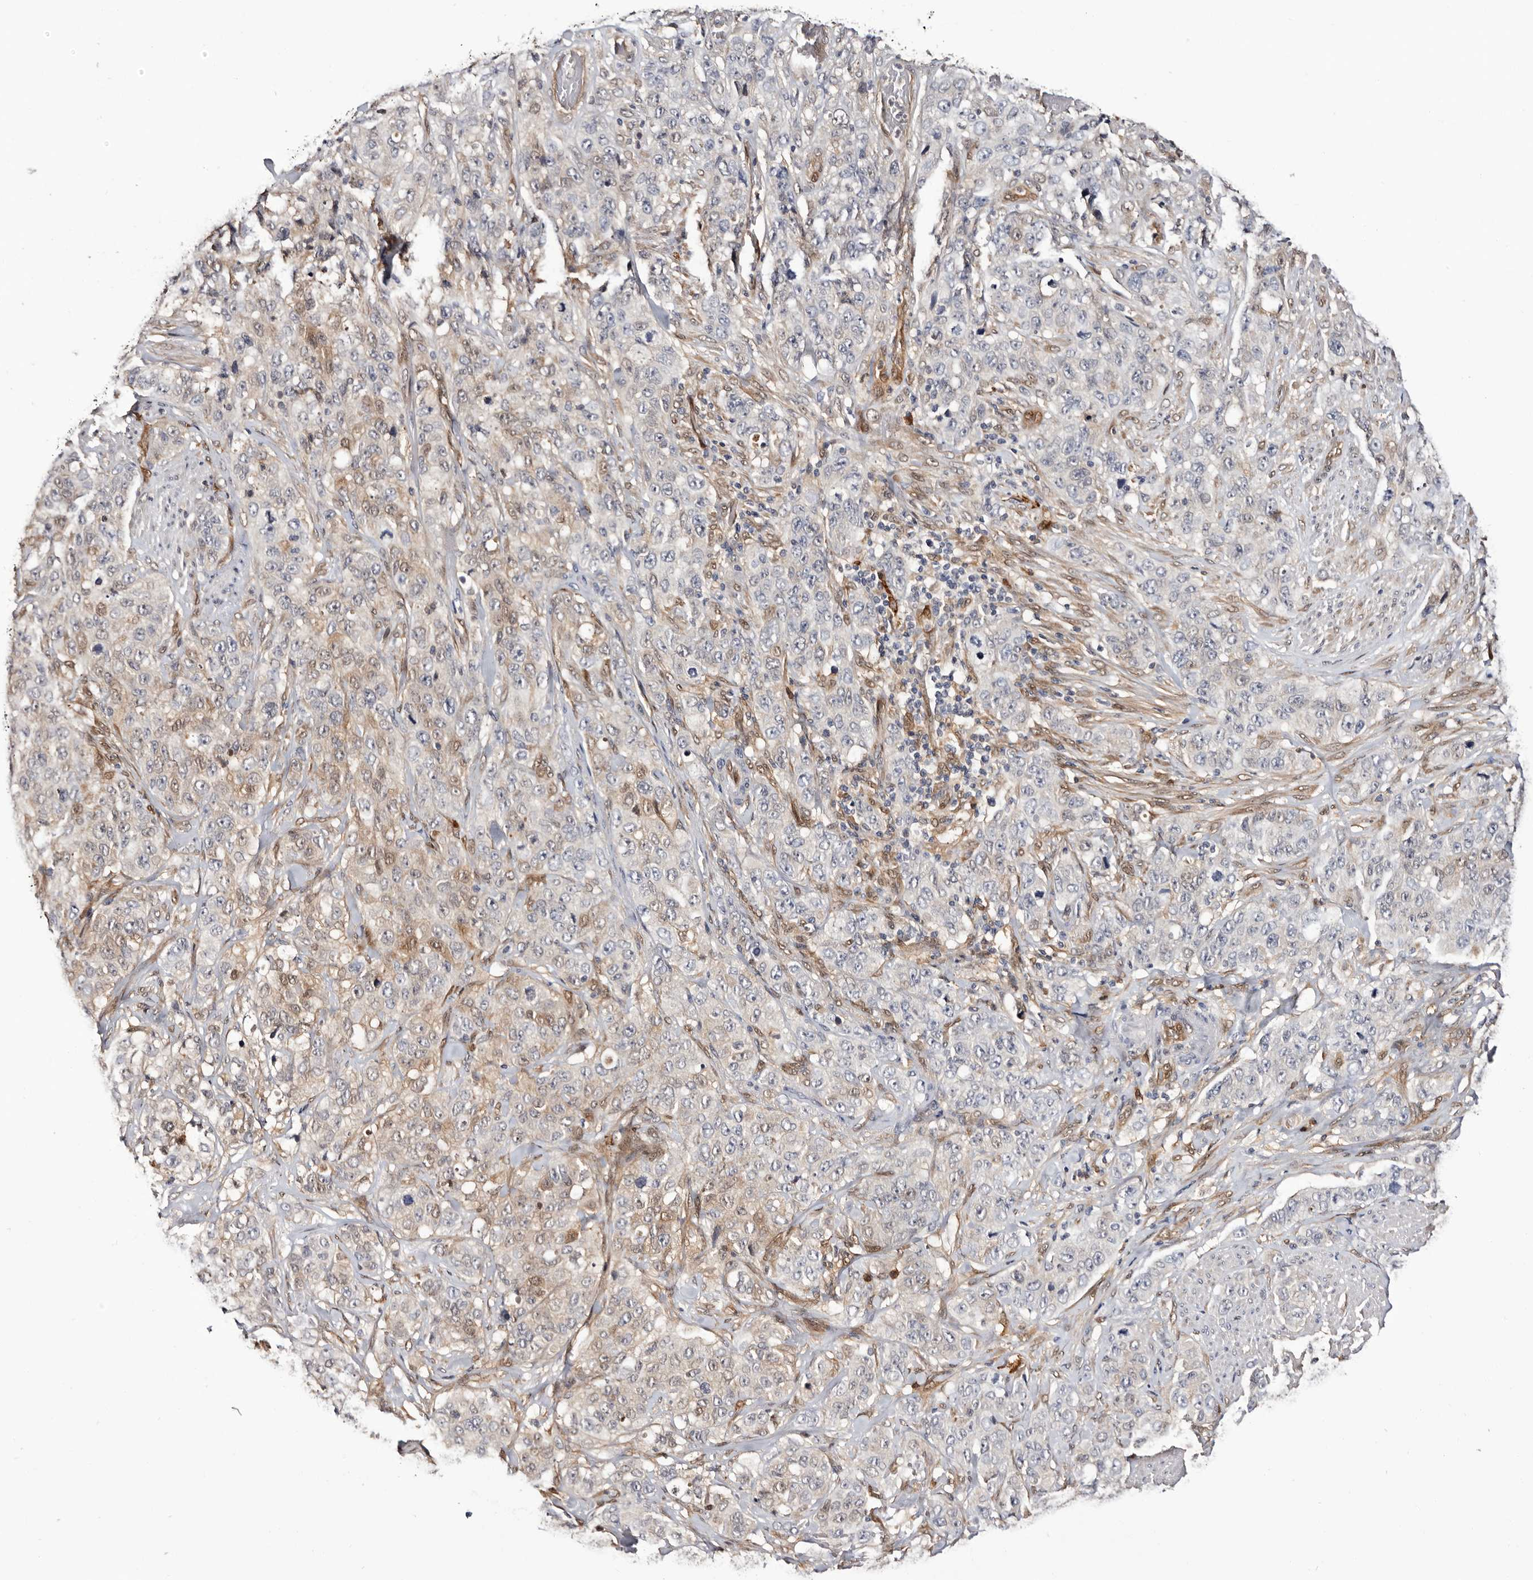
{"staining": {"intensity": "weak", "quantity": "<25%", "location": "cytoplasmic/membranous,nuclear"}, "tissue": "stomach cancer", "cell_type": "Tumor cells", "image_type": "cancer", "snomed": [{"axis": "morphology", "description": "Adenocarcinoma, NOS"}, {"axis": "topography", "description": "Stomach"}], "caption": "This photomicrograph is of stomach cancer (adenocarcinoma) stained with immunohistochemistry (IHC) to label a protein in brown with the nuclei are counter-stained blue. There is no expression in tumor cells.", "gene": "TP53I3", "patient": {"sex": "male", "age": 48}}